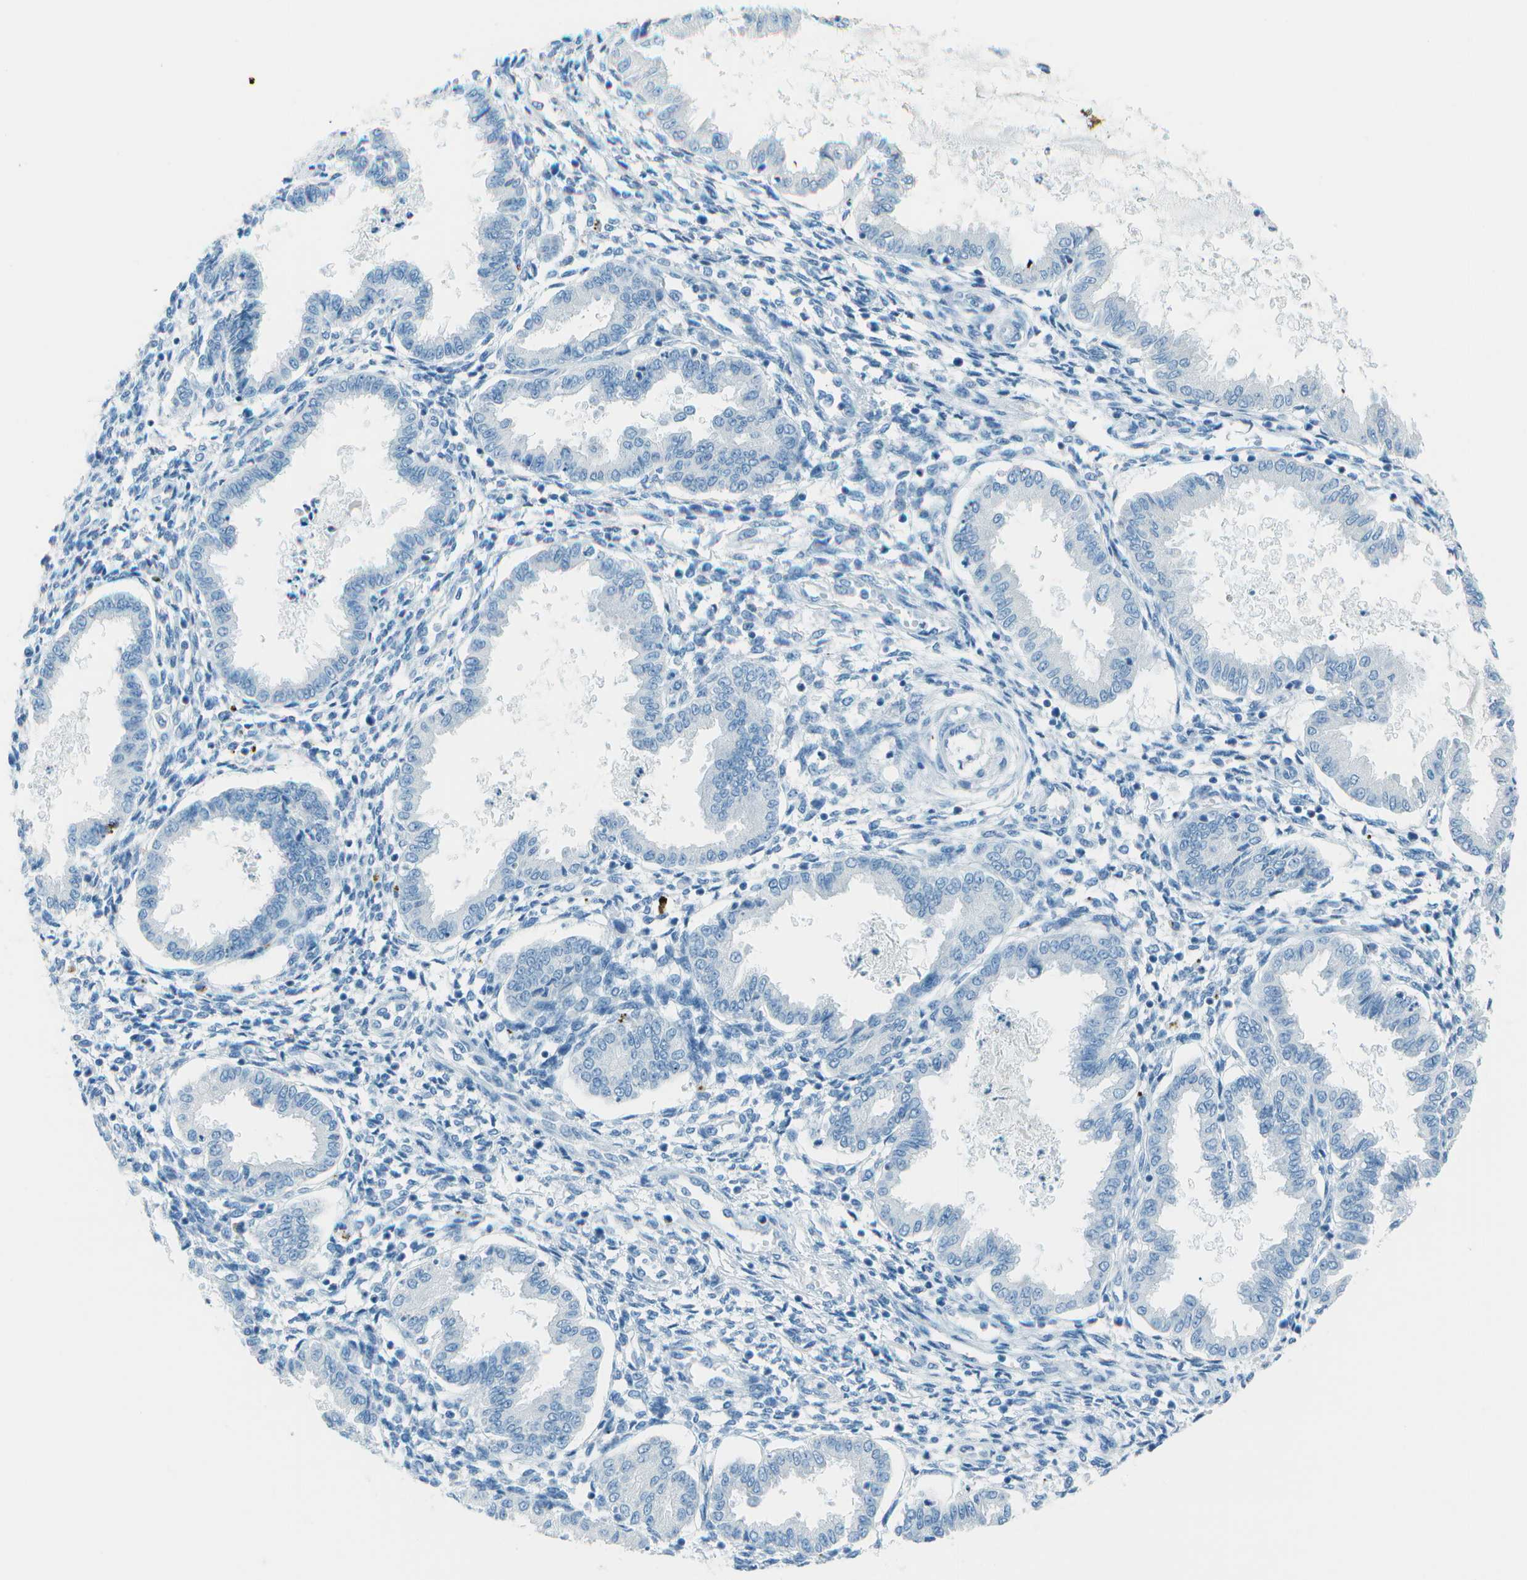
{"staining": {"intensity": "negative", "quantity": "none", "location": "none"}, "tissue": "endometrium", "cell_type": "Cells in endometrial stroma", "image_type": "normal", "snomed": [{"axis": "morphology", "description": "Normal tissue, NOS"}, {"axis": "topography", "description": "Endometrium"}], "caption": "This is an immunohistochemistry micrograph of normal human endometrium. There is no staining in cells in endometrial stroma.", "gene": "FGF1", "patient": {"sex": "female", "age": 33}}